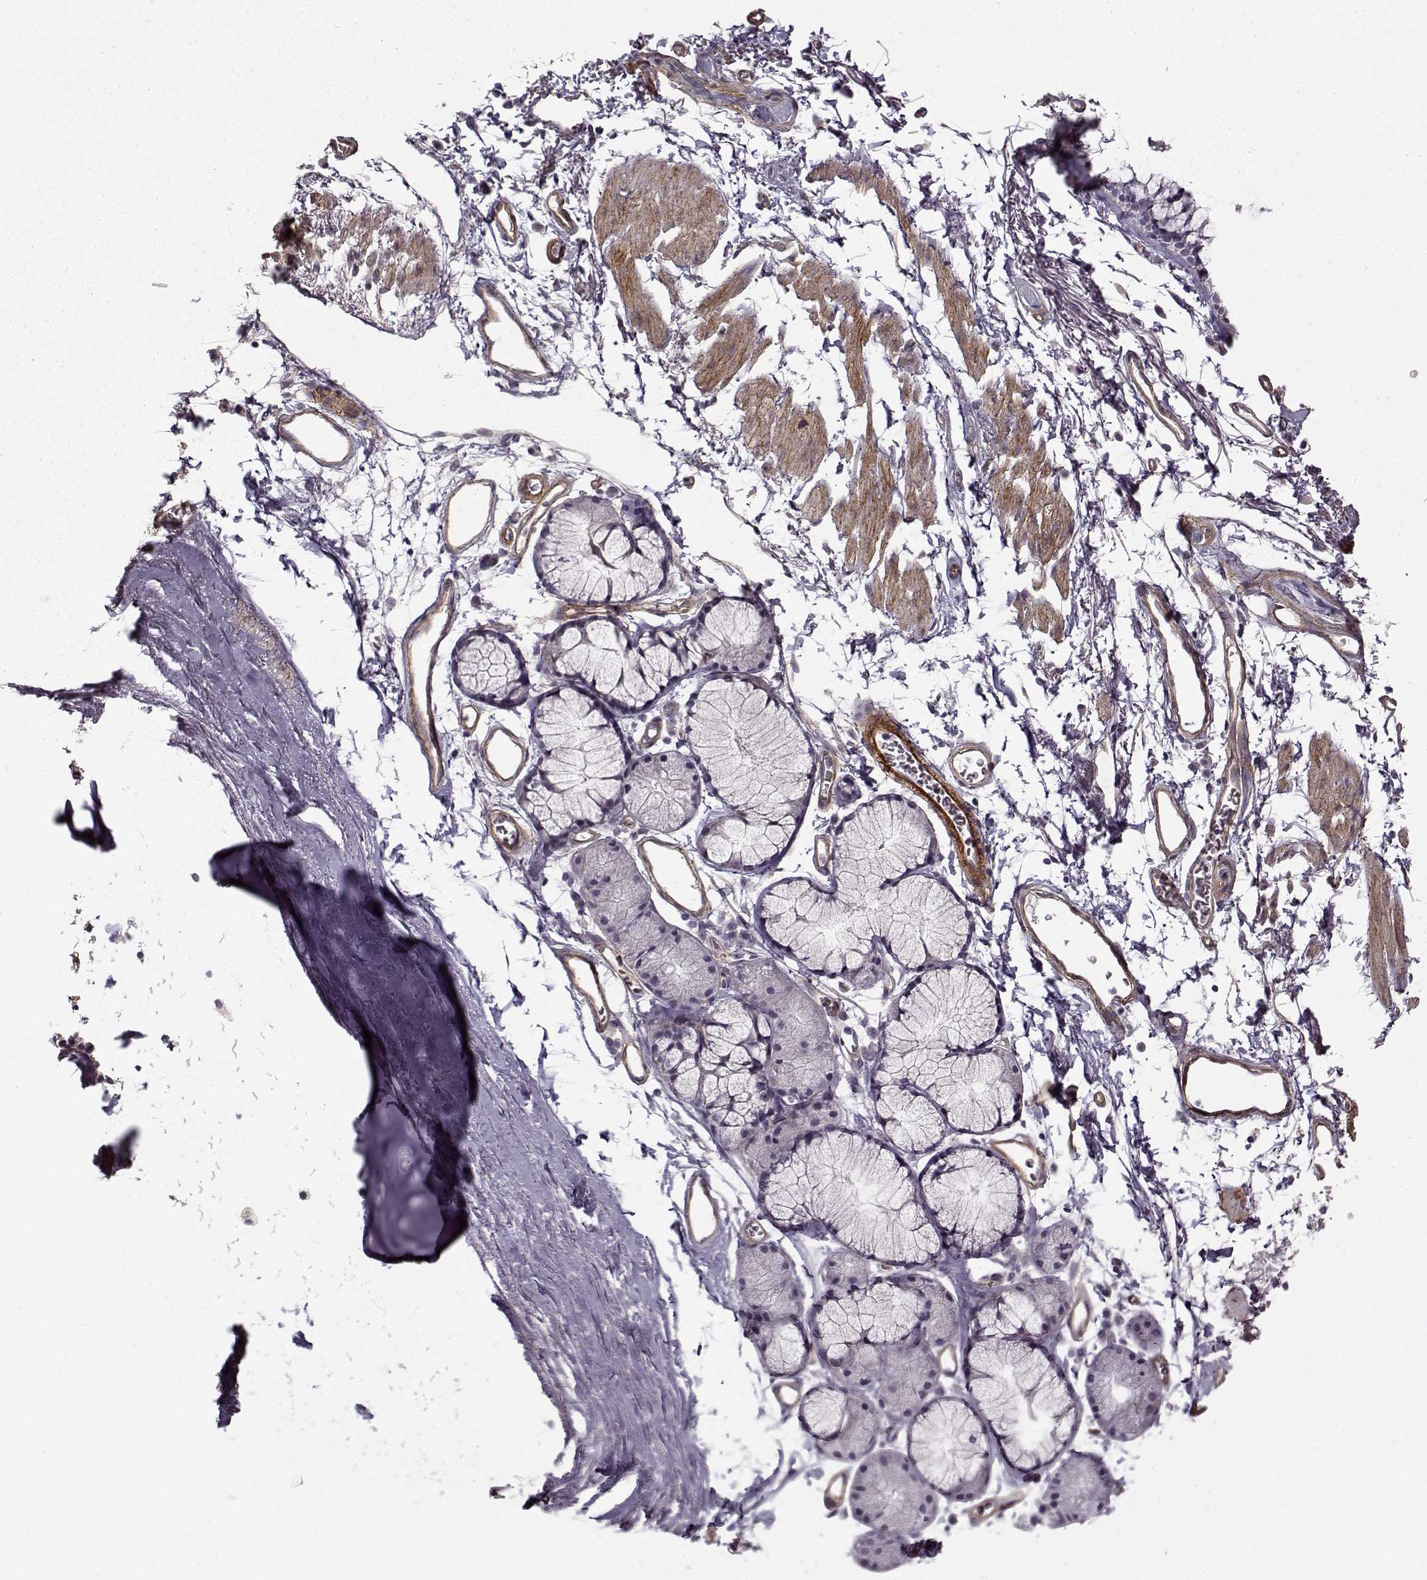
{"staining": {"intensity": "negative", "quantity": "none", "location": "none"}, "tissue": "soft tissue", "cell_type": "Chondrocytes", "image_type": "normal", "snomed": [{"axis": "morphology", "description": "Normal tissue, NOS"}, {"axis": "topography", "description": "Cartilage tissue"}, {"axis": "topography", "description": "Bronchus"}], "caption": "A photomicrograph of soft tissue stained for a protein demonstrates no brown staining in chondrocytes.", "gene": "LAMB2", "patient": {"sex": "female", "age": 79}}